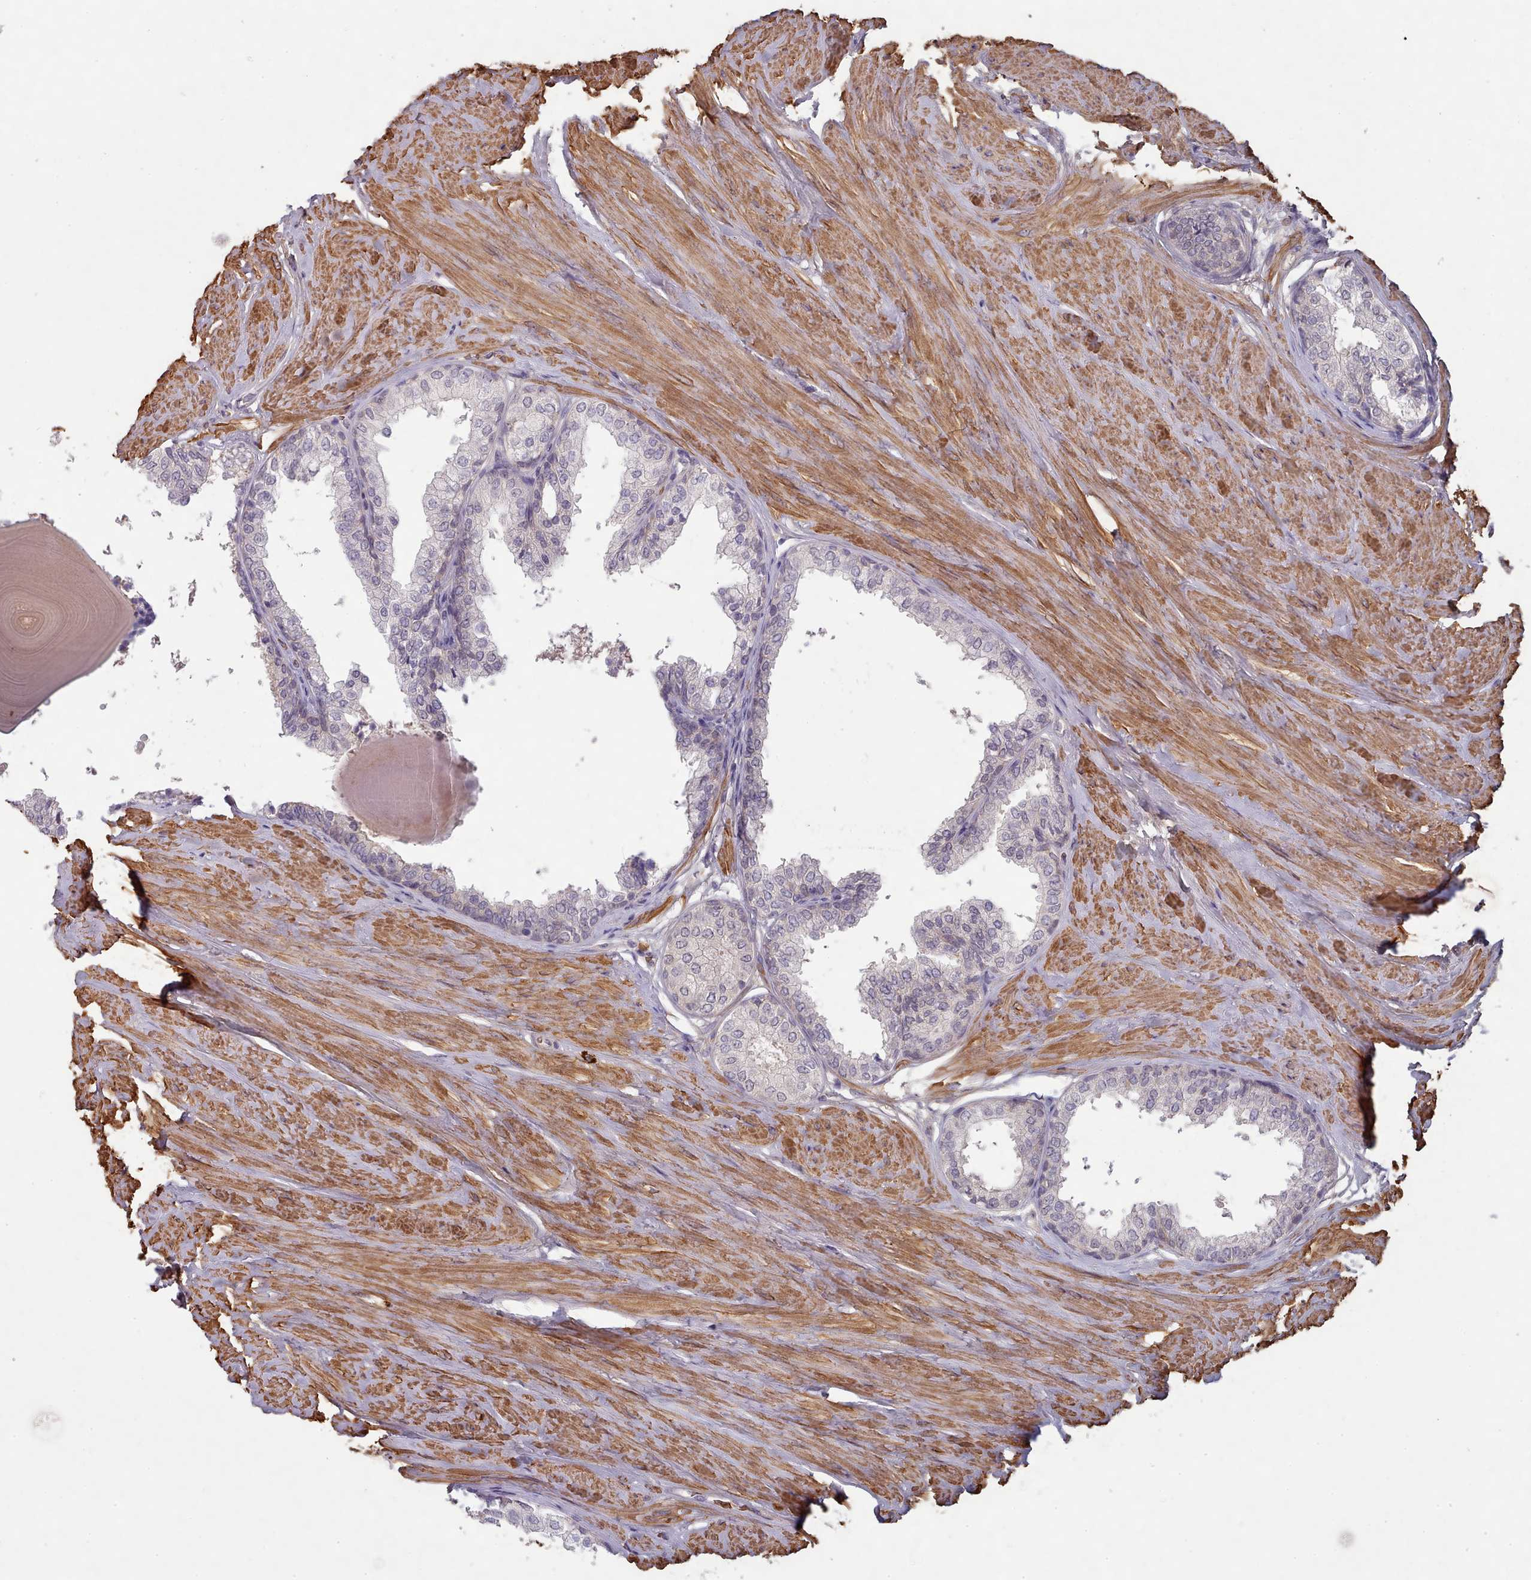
{"staining": {"intensity": "negative", "quantity": "none", "location": "none"}, "tissue": "prostate", "cell_type": "Glandular cells", "image_type": "normal", "snomed": [{"axis": "morphology", "description": "Normal tissue, NOS"}, {"axis": "topography", "description": "Prostate"}], "caption": "A high-resolution image shows immunohistochemistry staining of unremarkable prostate, which exhibits no significant expression in glandular cells.", "gene": "CLNS1A", "patient": {"sex": "male", "age": 48}}